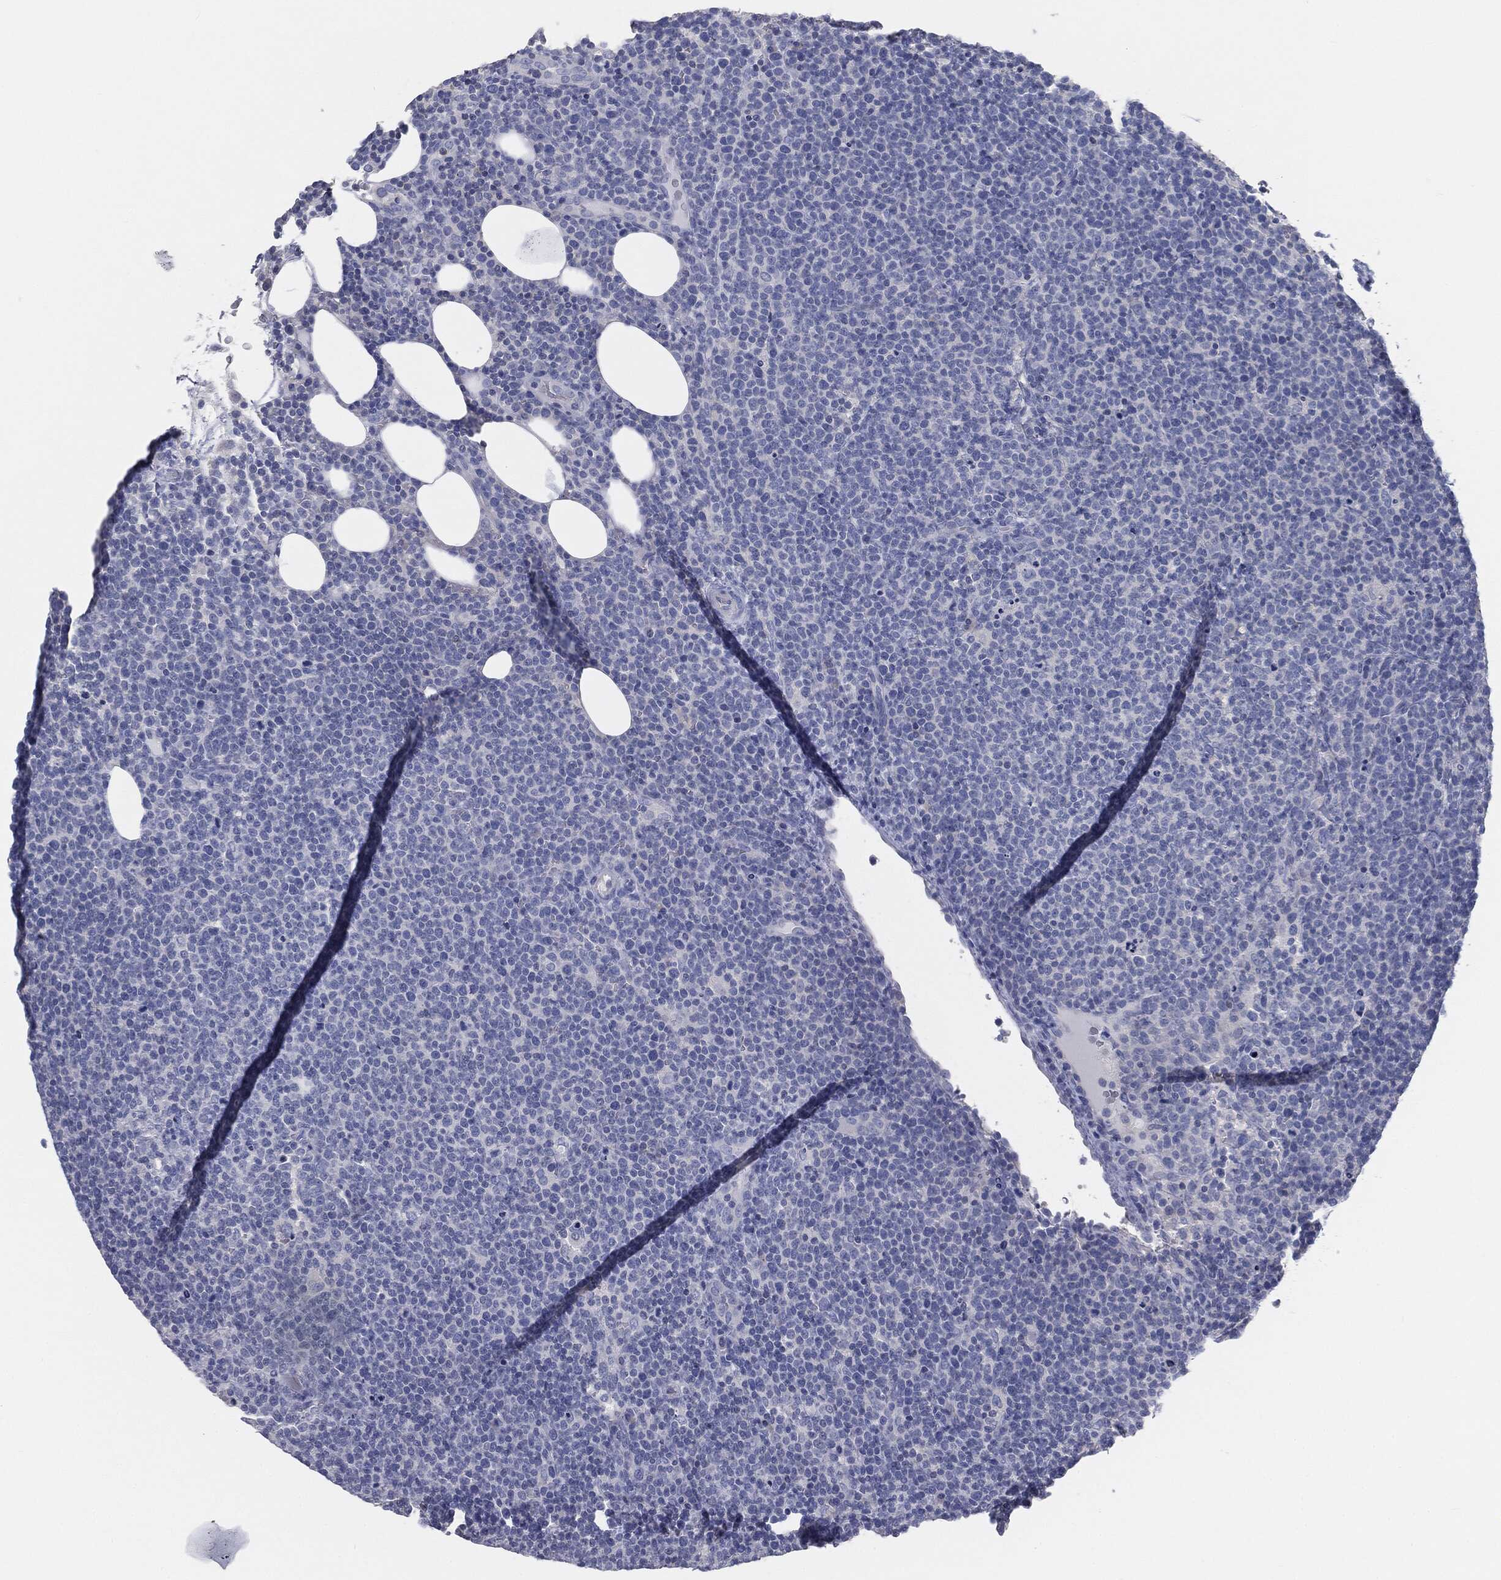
{"staining": {"intensity": "negative", "quantity": "none", "location": "none"}, "tissue": "lymphoma", "cell_type": "Tumor cells", "image_type": "cancer", "snomed": [{"axis": "morphology", "description": "Malignant lymphoma, non-Hodgkin's type, High grade"}, {"axis": "topography", "description": "Lymph node"}], "caption": "High power microscopy histopathology image of an immunohistochemistry (IHC) micrograph of lymphoma, revealing no significant staining in tumor cells.", "gene": "CAV3", "patient": {"sex": "male", "age": 61}}